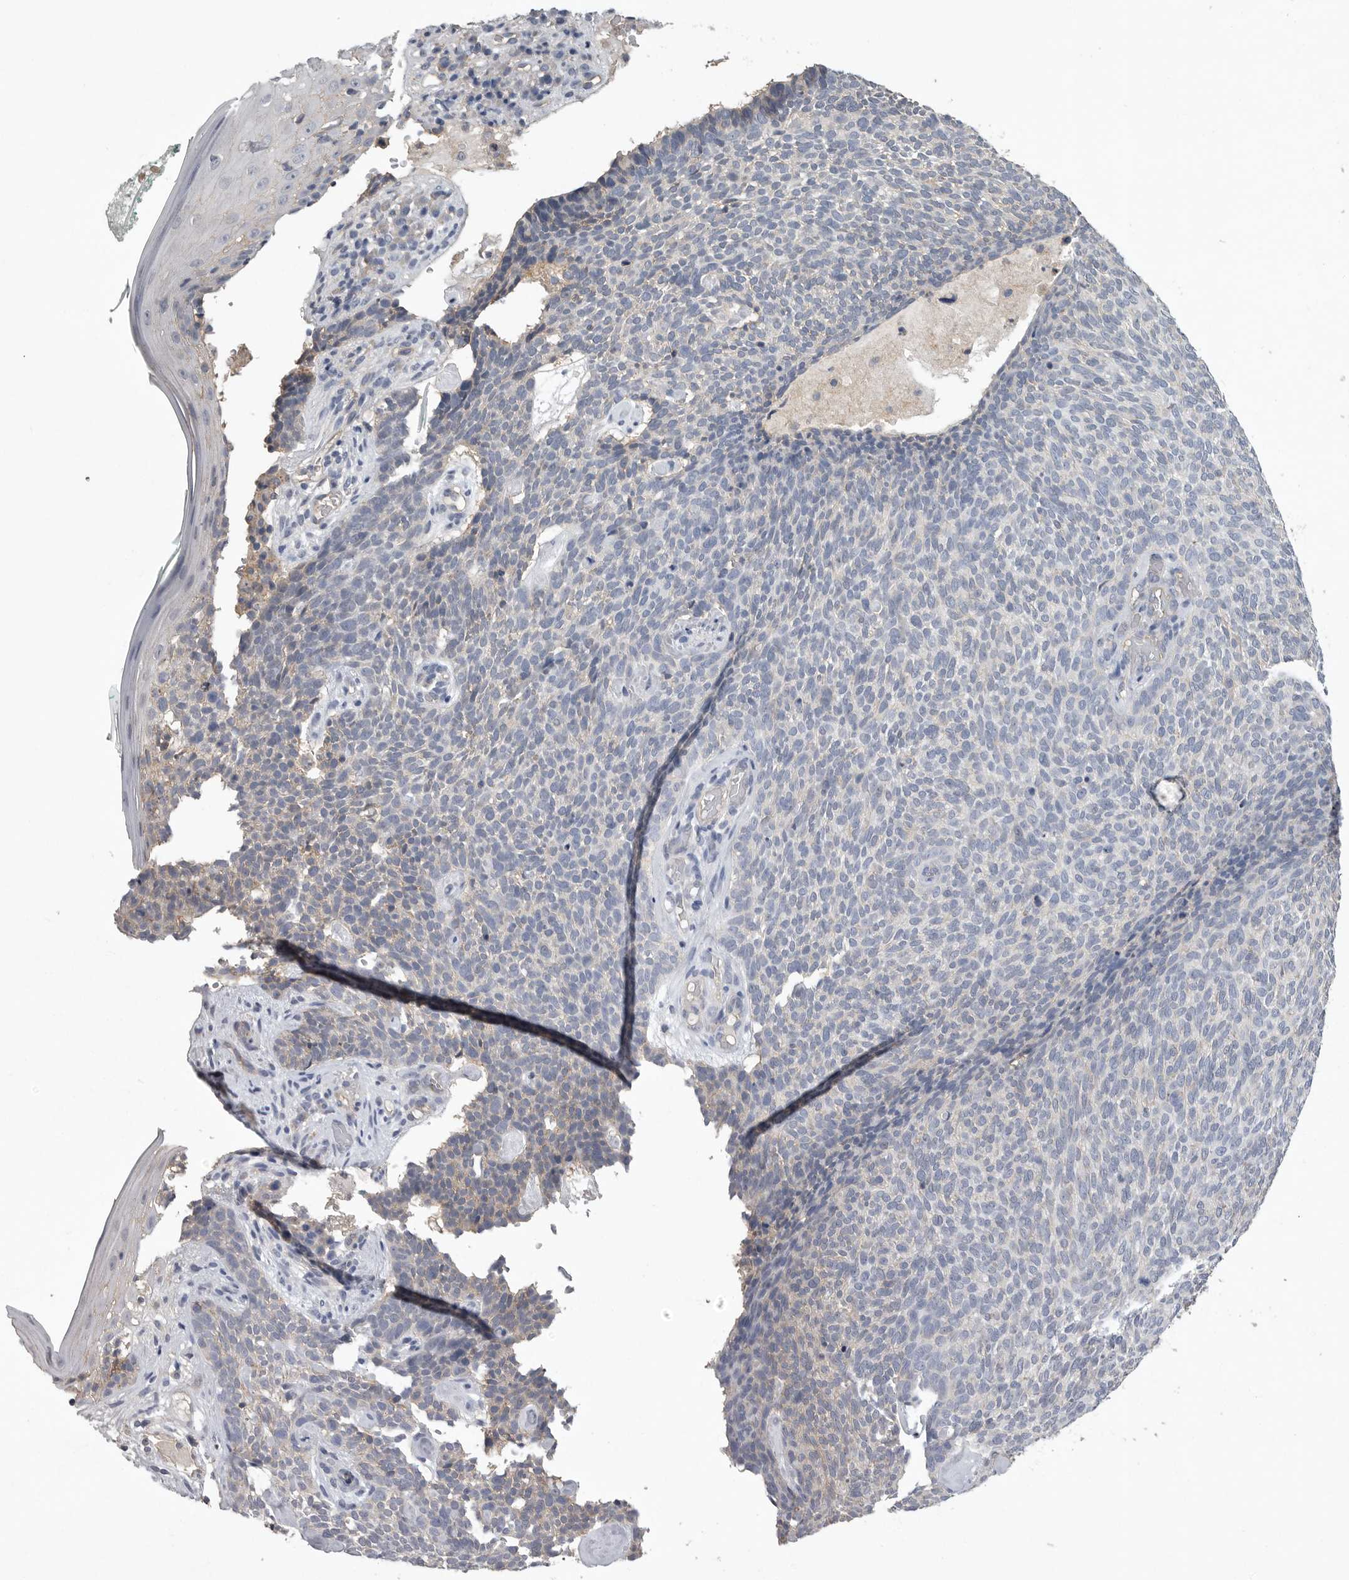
{"staining": {"intensity": "negative", "quantity": "none", "location": "none"}, "tissue": "skin cancer", "cell_type": "Tumor cells", "image_type": "cancer", "snomed": [{"axis": "morphology", "description": "Basal cell carcinoma"}, {"axis": "topography", "description": "Skin"}], "caption": "DAB (3,3'-diaminobenzidine) immunohistochemical staining of human skin cancer demonstrates no significant staining in tumor cells.", "gene": "NECTIN2", "patient": {"sex": "female", "age": 84}}